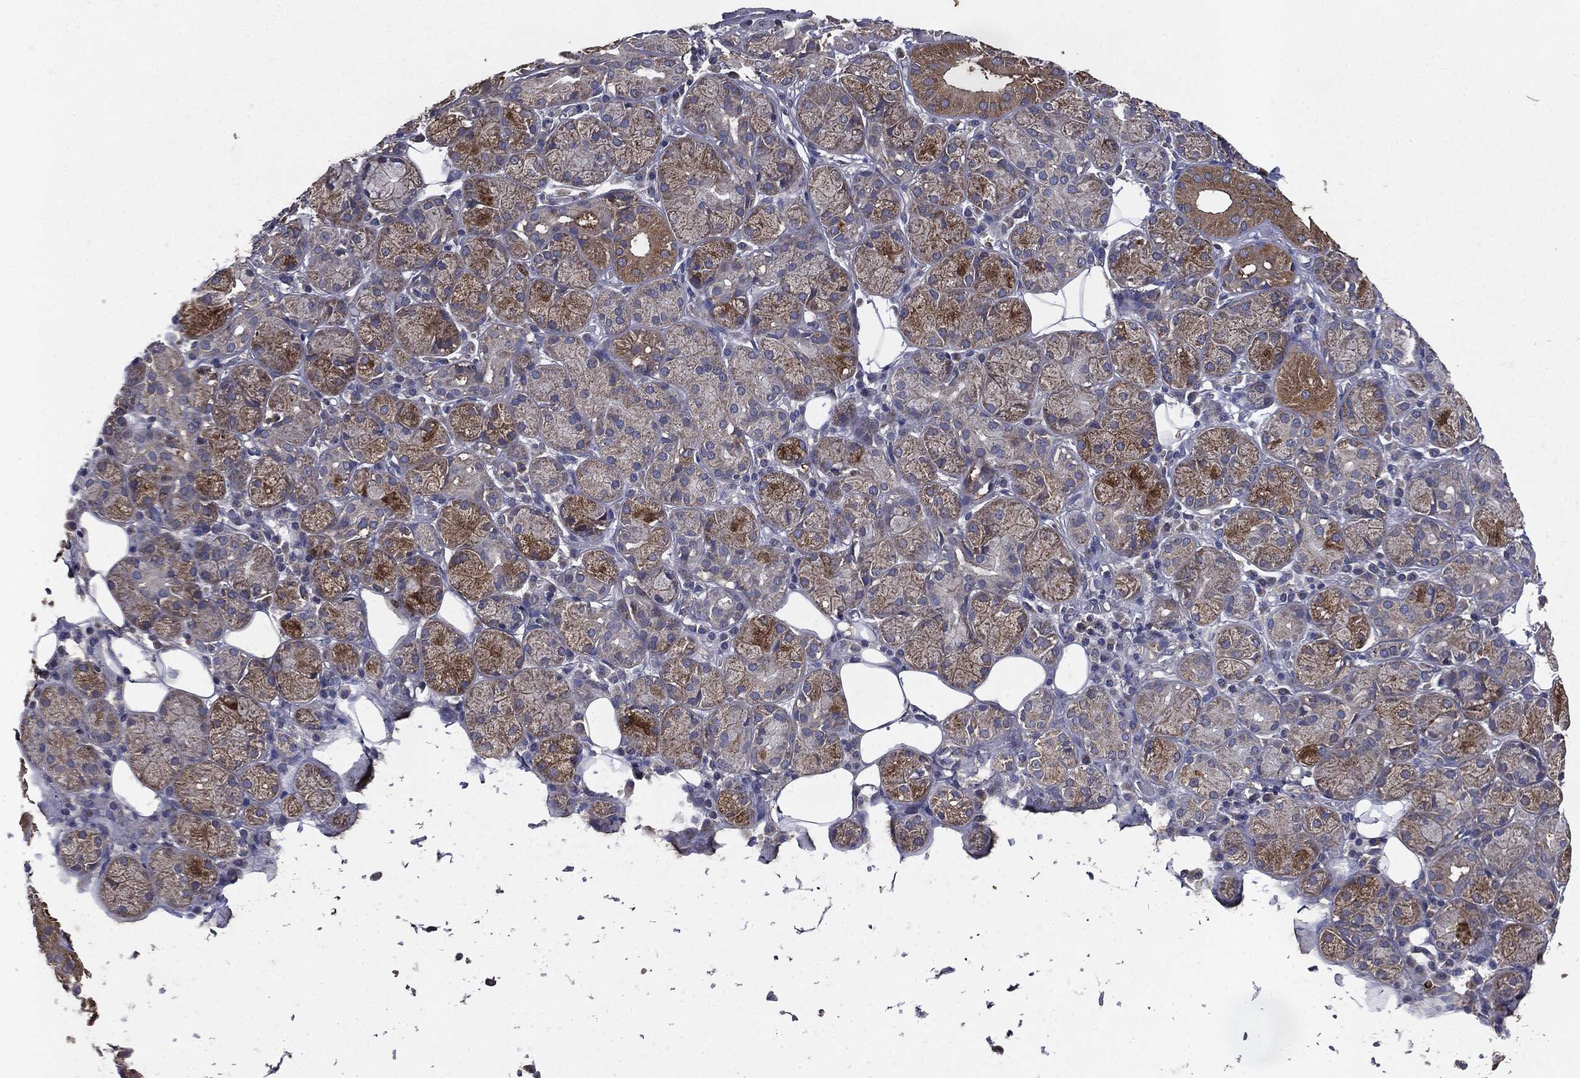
{"staining": {"intensity": "moderate", "quantity": "25%-75%", "location": "cytoplasmic/membranous"}, "tissue": "salivary gland", "cell_type": "Glandular cells", "image_type": "normal", "snomed": [{"axis": "morphology", "description": "Normal tissue, NOS"}, {"axis": "topography", "description": "Salivary gland"}], "caption": "This is a histology image of immunohistochemistry (IHC) staining of unremarkable salivary gland, which shows moderate staining in the cytoplasmic/membranous of glandular cells.", "gene": "MAPK6", "patient": {"sex": "male", "age": 71}}